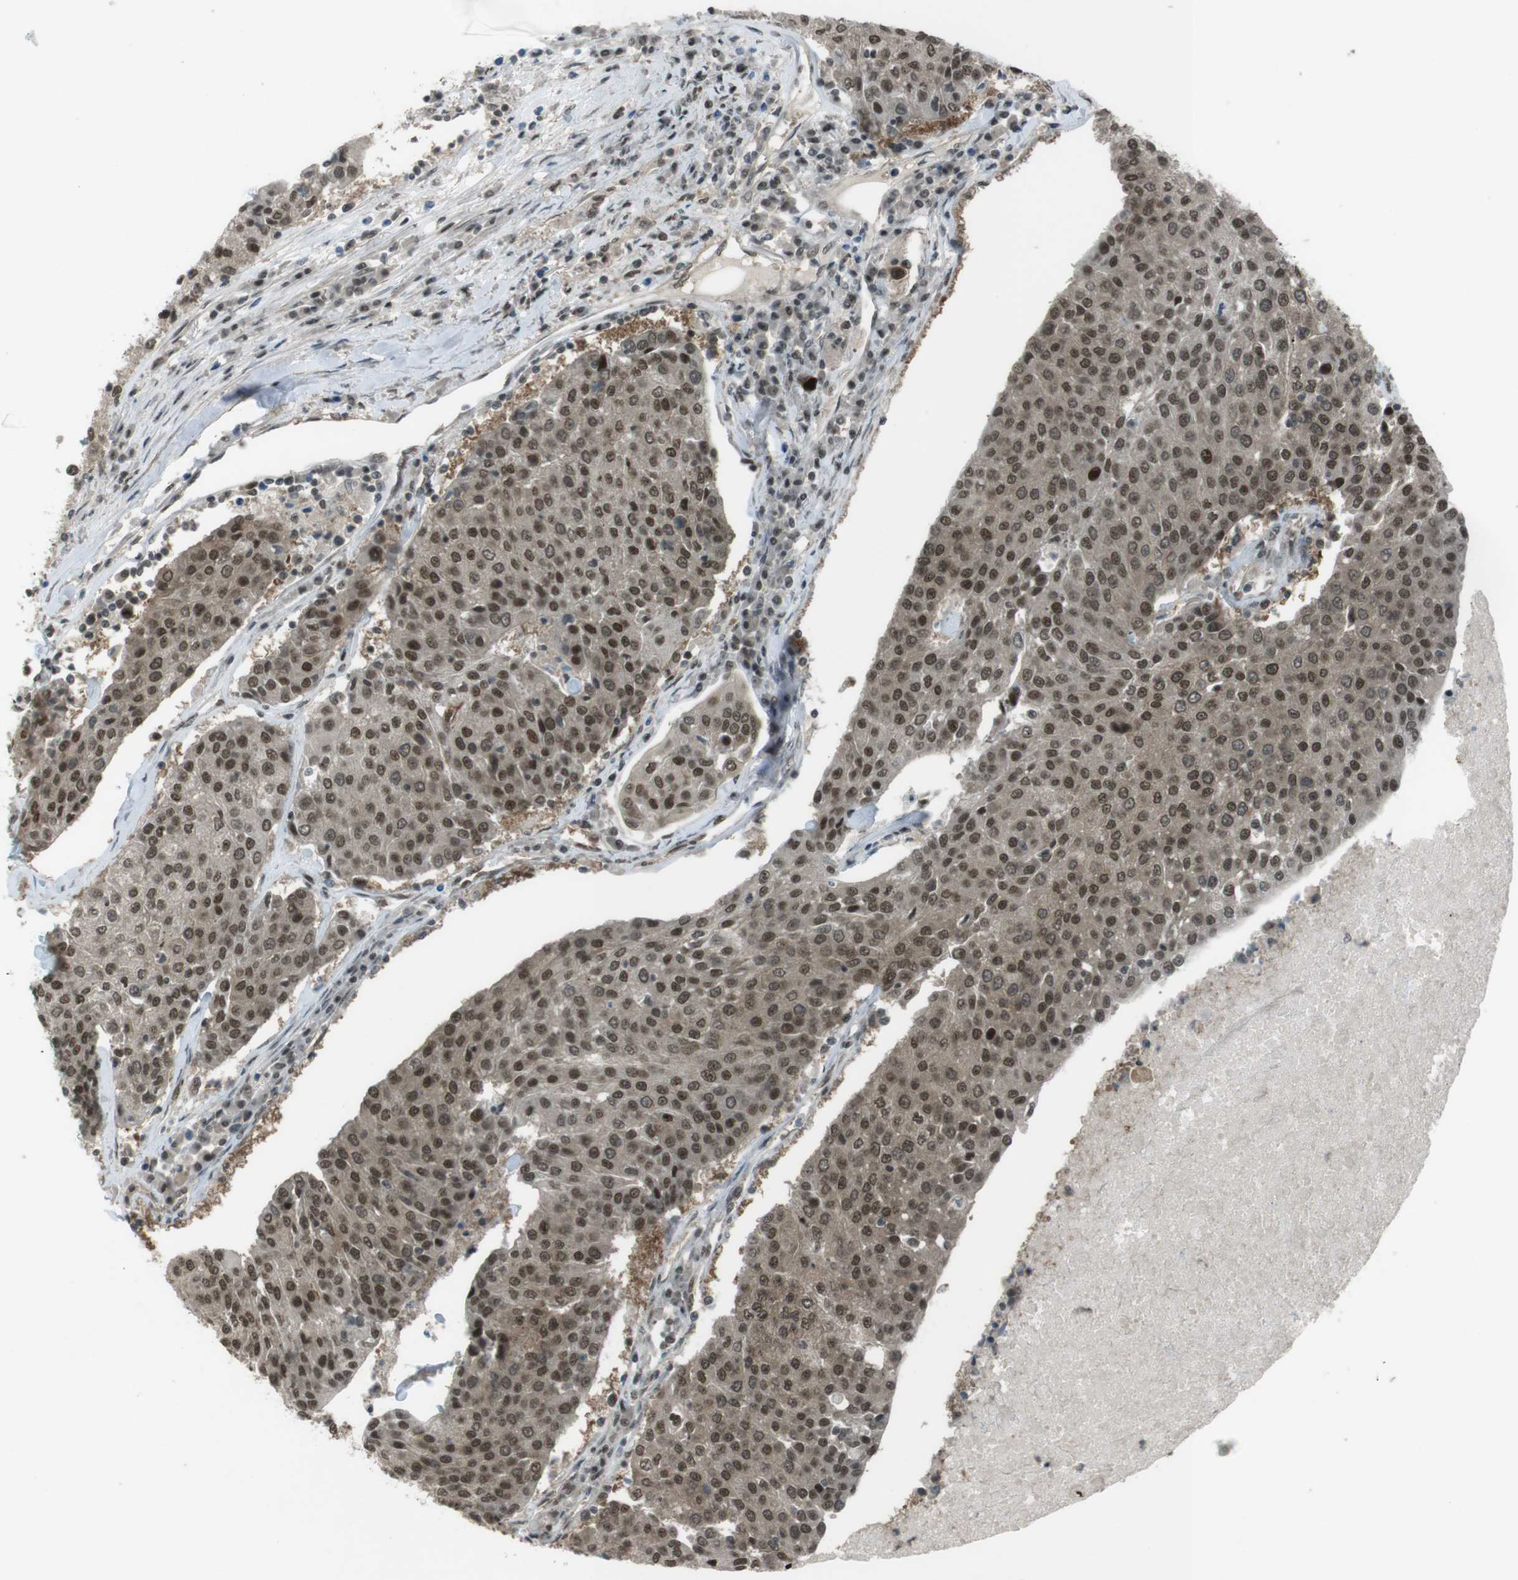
{"staining": {"intensity": "moderate", "quantity": ">75%", "location": "cytoplasmic/membranous,nuclear"}, "tissue": "urothelial cancer", "cell_type": "Tumor cells", "image_type": "cancer", "snomed": [{"axis": "morphology", "description": "Urothelial carcinoma, High grade"}, {"axis": "topography", "description": "Urinary bladder"}], "caption": "Urothelial cancer was stained to show a protein in brown. There is medium levels of moderate cytoplasmic/membranous and nuclear staining in about >75% of tumor cells. (brown staining indicates protein expression, while blue staining denotes nuclei).", "gene": "SLITRK5", "patient": {"sex": "female", "age": 85}}